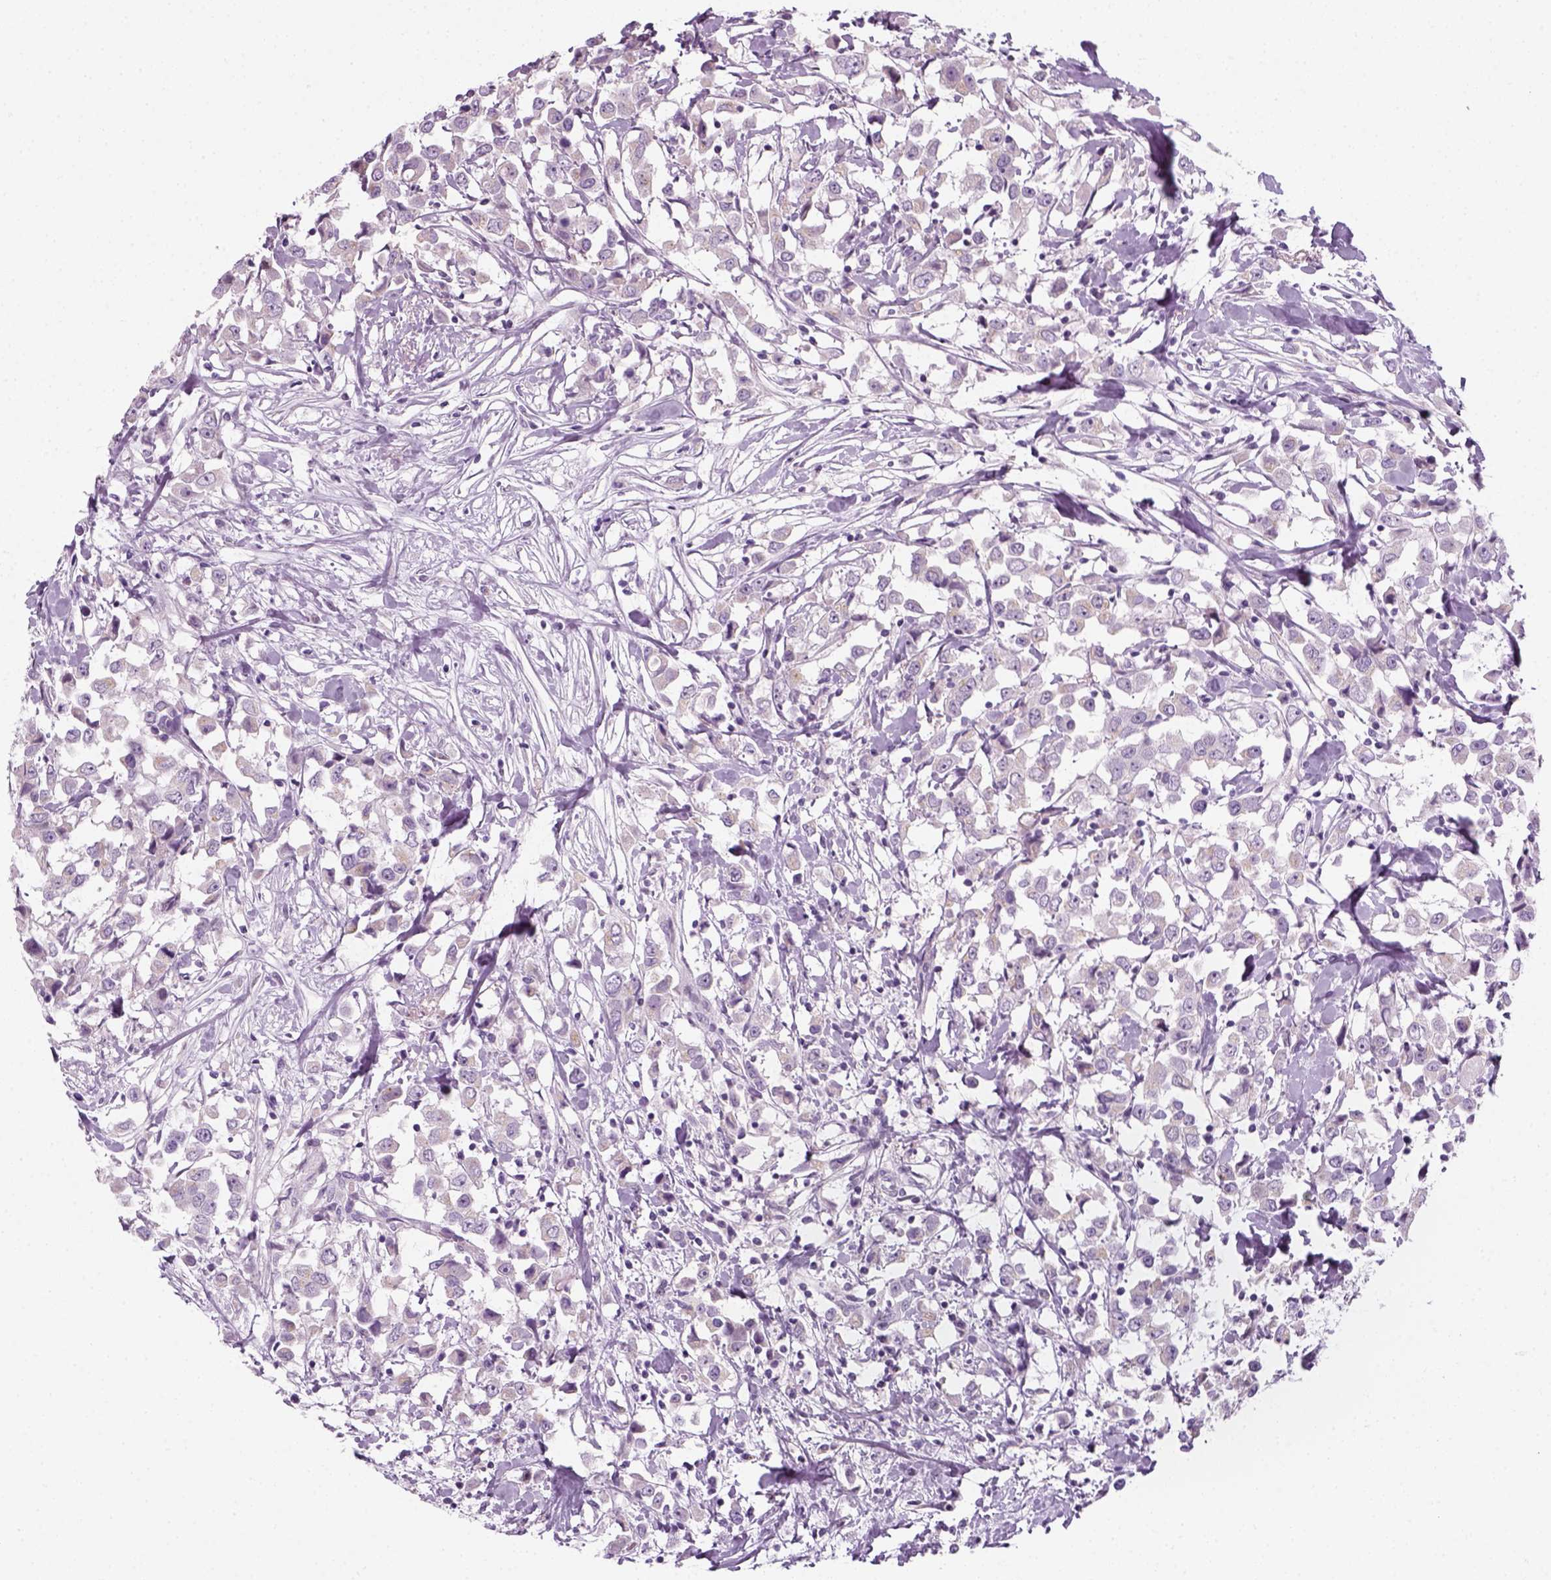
{"staining": {"intensity": "negative", "quantity": "none", "location": "none"}, "tissue": "breast cancer", "cell_type": "Tumor cells", "image_type": "cancer", "snomed": [{"axis": "morphology", "description": "Duct carcinoma"}, {"axis": "topography", "description": "Breast"}], "caption": "Tumor cells are negative for brown protein staining in breast cancer (infiltrating ductal carcinoma).", "gene": "IL4", "patient": {"sex": "female", "age": 61}}